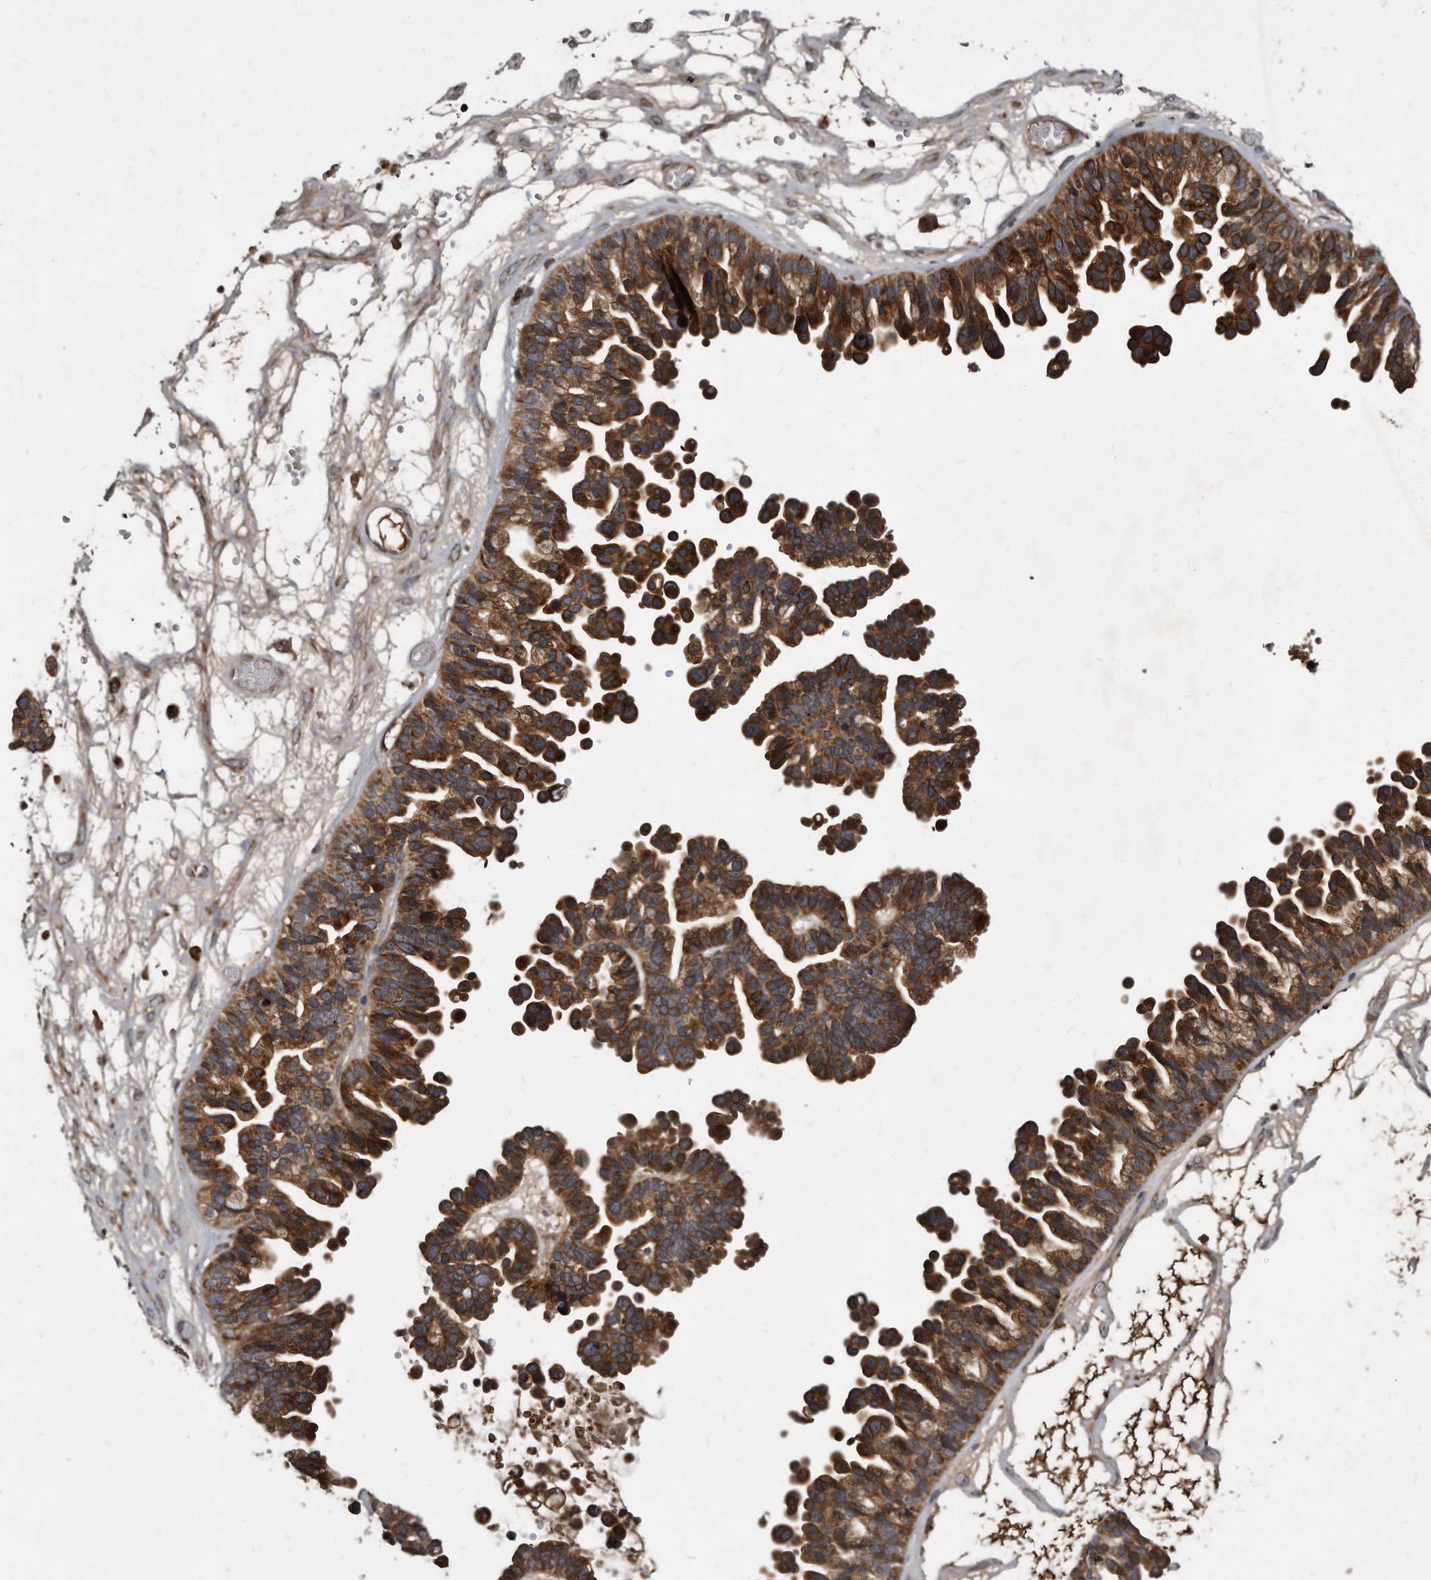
{"staining": {"intensity": "strong", "quantity": ">75%", "location": "cytoplasmic/membranous"}, "tissue": "ovarian cancer", "cell_type": "Tumor cells", "image_type": "cancer", "snomed": [{"axis": "morphology", "description": "Cystadenocarcinoma, serous, NOS"}, {"axis": "topography", "description": "Ovary"}], "caption": "Ovarian cancer (serous cystadenocarcinoma) was stained to show a protein in brown. There is high levels of strong cytoplasmic/membranous expression in about >75% of tumor cells.", "gene": "FAM136A", "patient": {"sex": "female", "age": 56}}